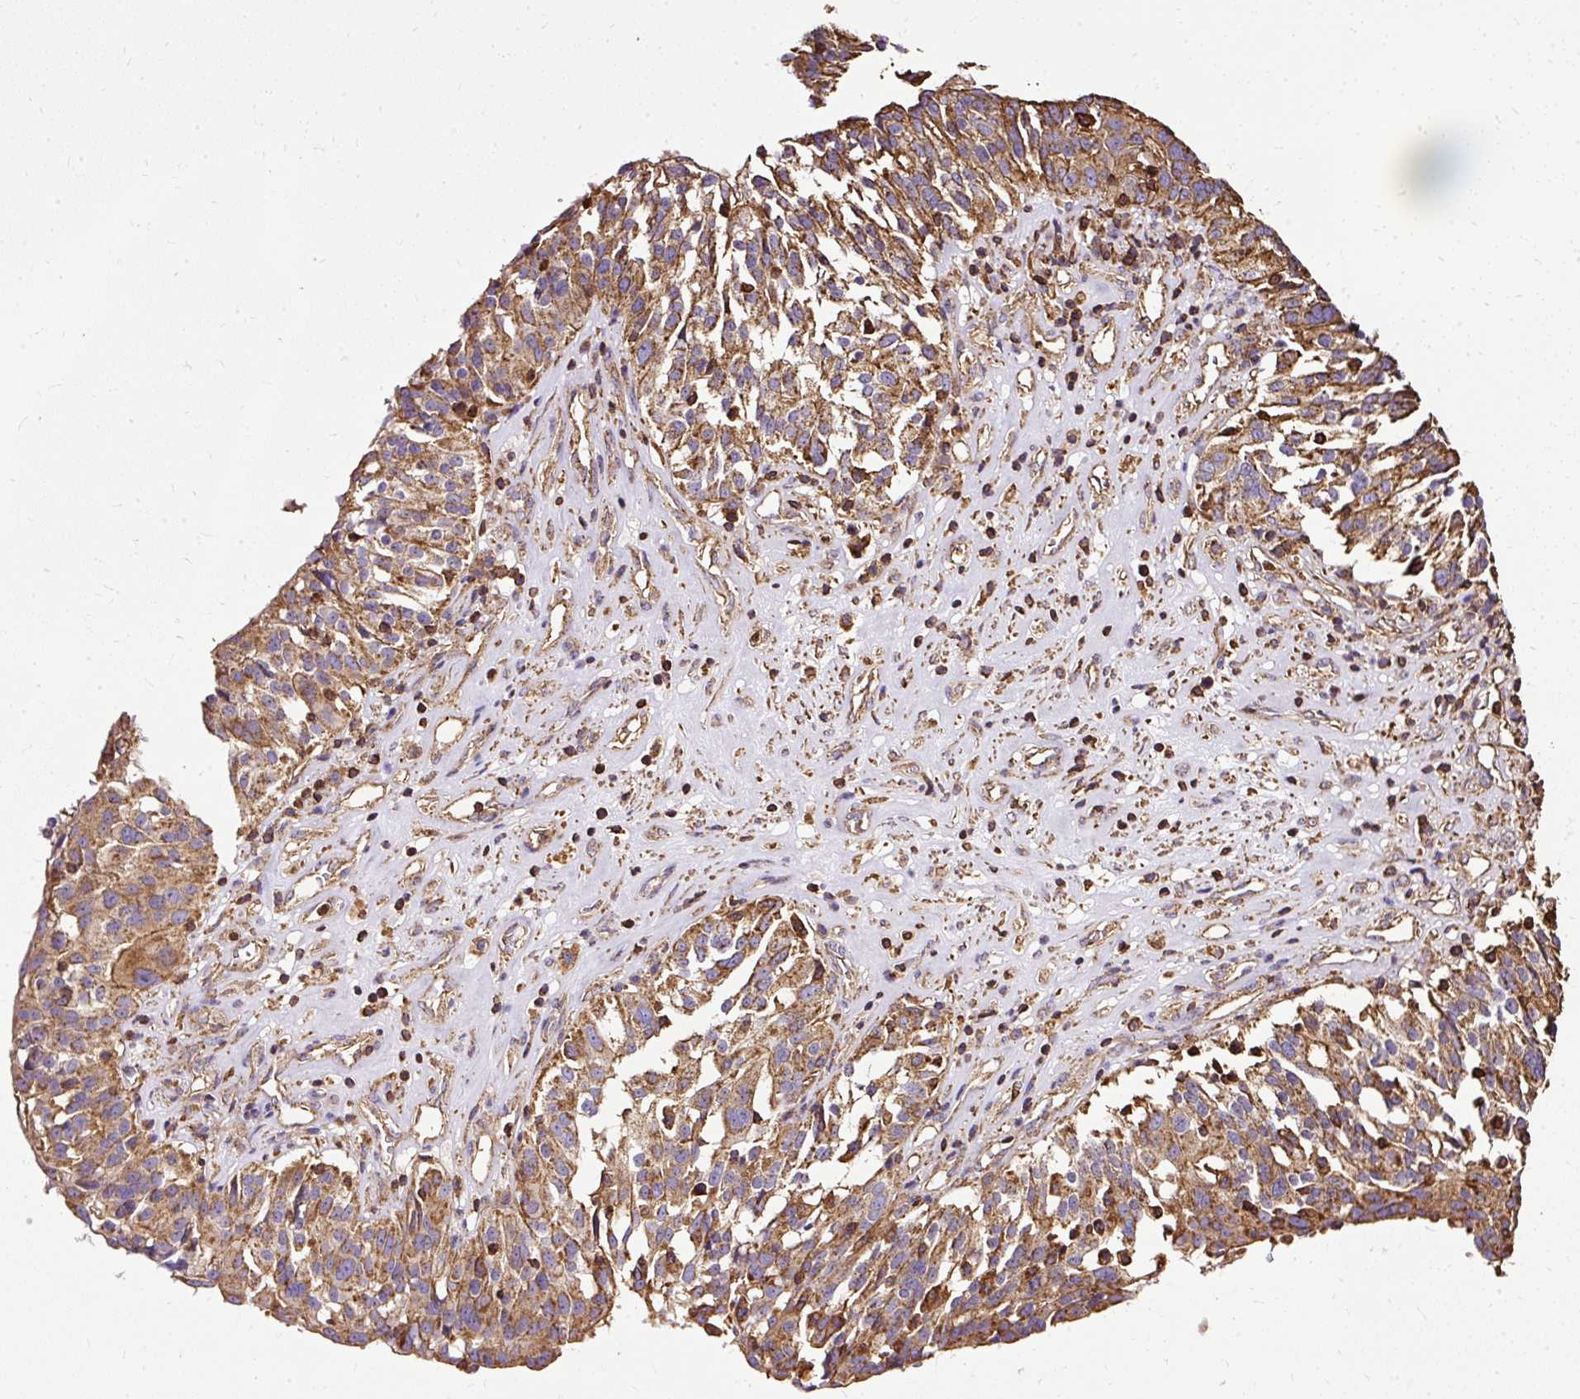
{"staining": {"intensity": "moderate", "quantity": ">75%", "location": "cytoplasmic/membranous"}, "tissue": "ovarian cancer", "cell_type": "Tumor cells", "image_type": "cancer", "snomed": [{"axis": "morphology", "description": "Cystadenocarcinoma, serous, NOS"}, {"axis": "topography", "description": "Ovary"}], "caption": "Ovarian cancer tissue reveals moderate cytoplasmic/membranous staining in approximately >75% of tumor cells", "gene": "KLHL11", "patient": {"sex": "female", "age": 59}}